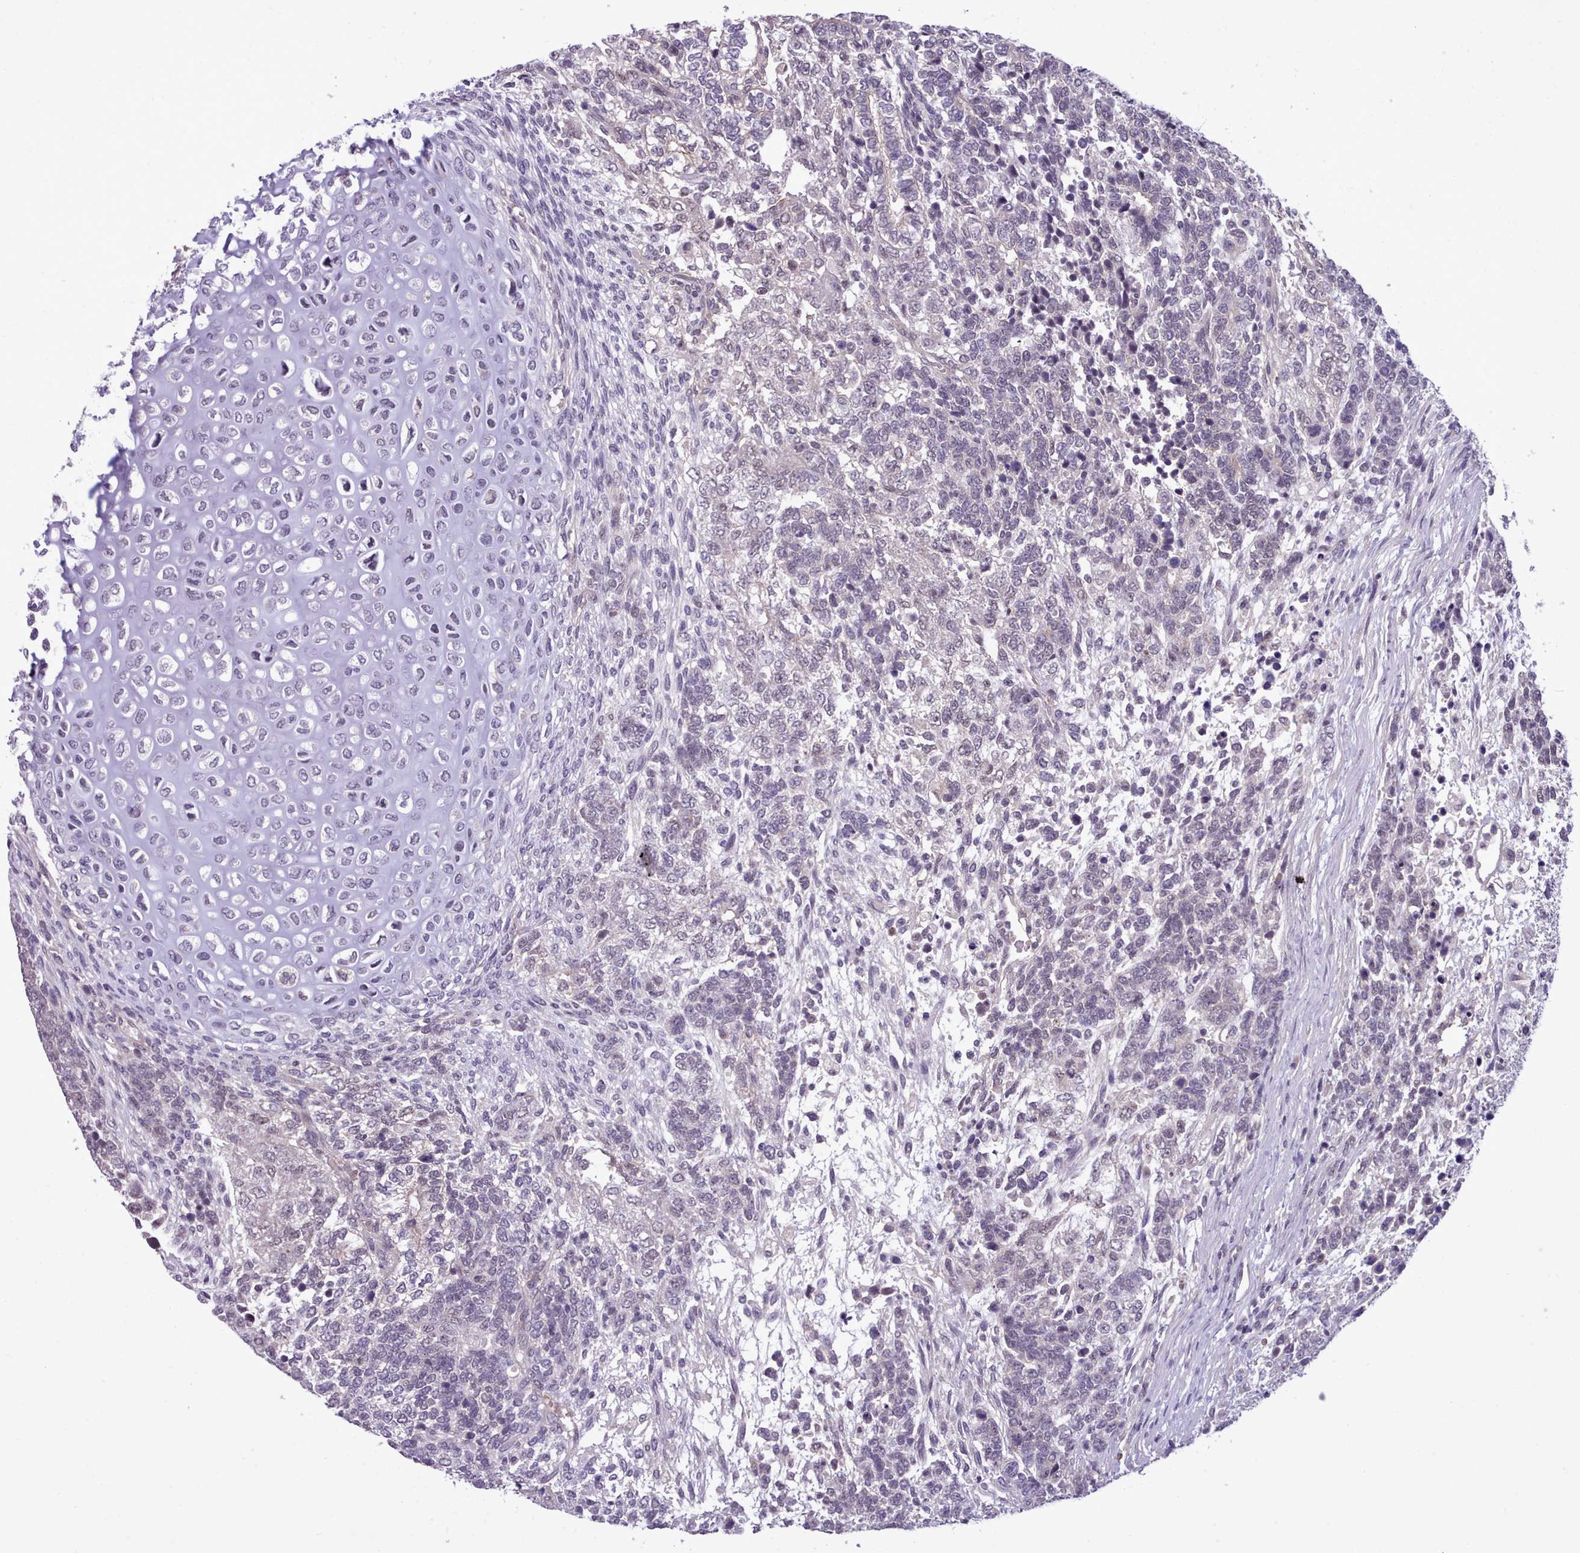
{"staining": {"intensity": "negative", "quantity": "none", "location": "none"}, "tissue": "testis cancer", "cell_type": "Tumor cells", "image_type": "cancer", "snomed": [{"axis": "morphology", "description": "Carcinoma, Embryonal, NOS"}, {"axis": "topography", "description": "Testis"}], "caption": "IHC histopathology image of neoplastic tissue: human testis cancer (embryonal carcinoma) stained with DAB exhibits no significant protein positivity in tumor cells. (Stains: DAB immunohistochemistry with hematoxylin counter stain, Microscopy: brightfield microscopy at high magnification).", "gene": "KCTD16", "patient": {"sex": "male", "age": 23}}